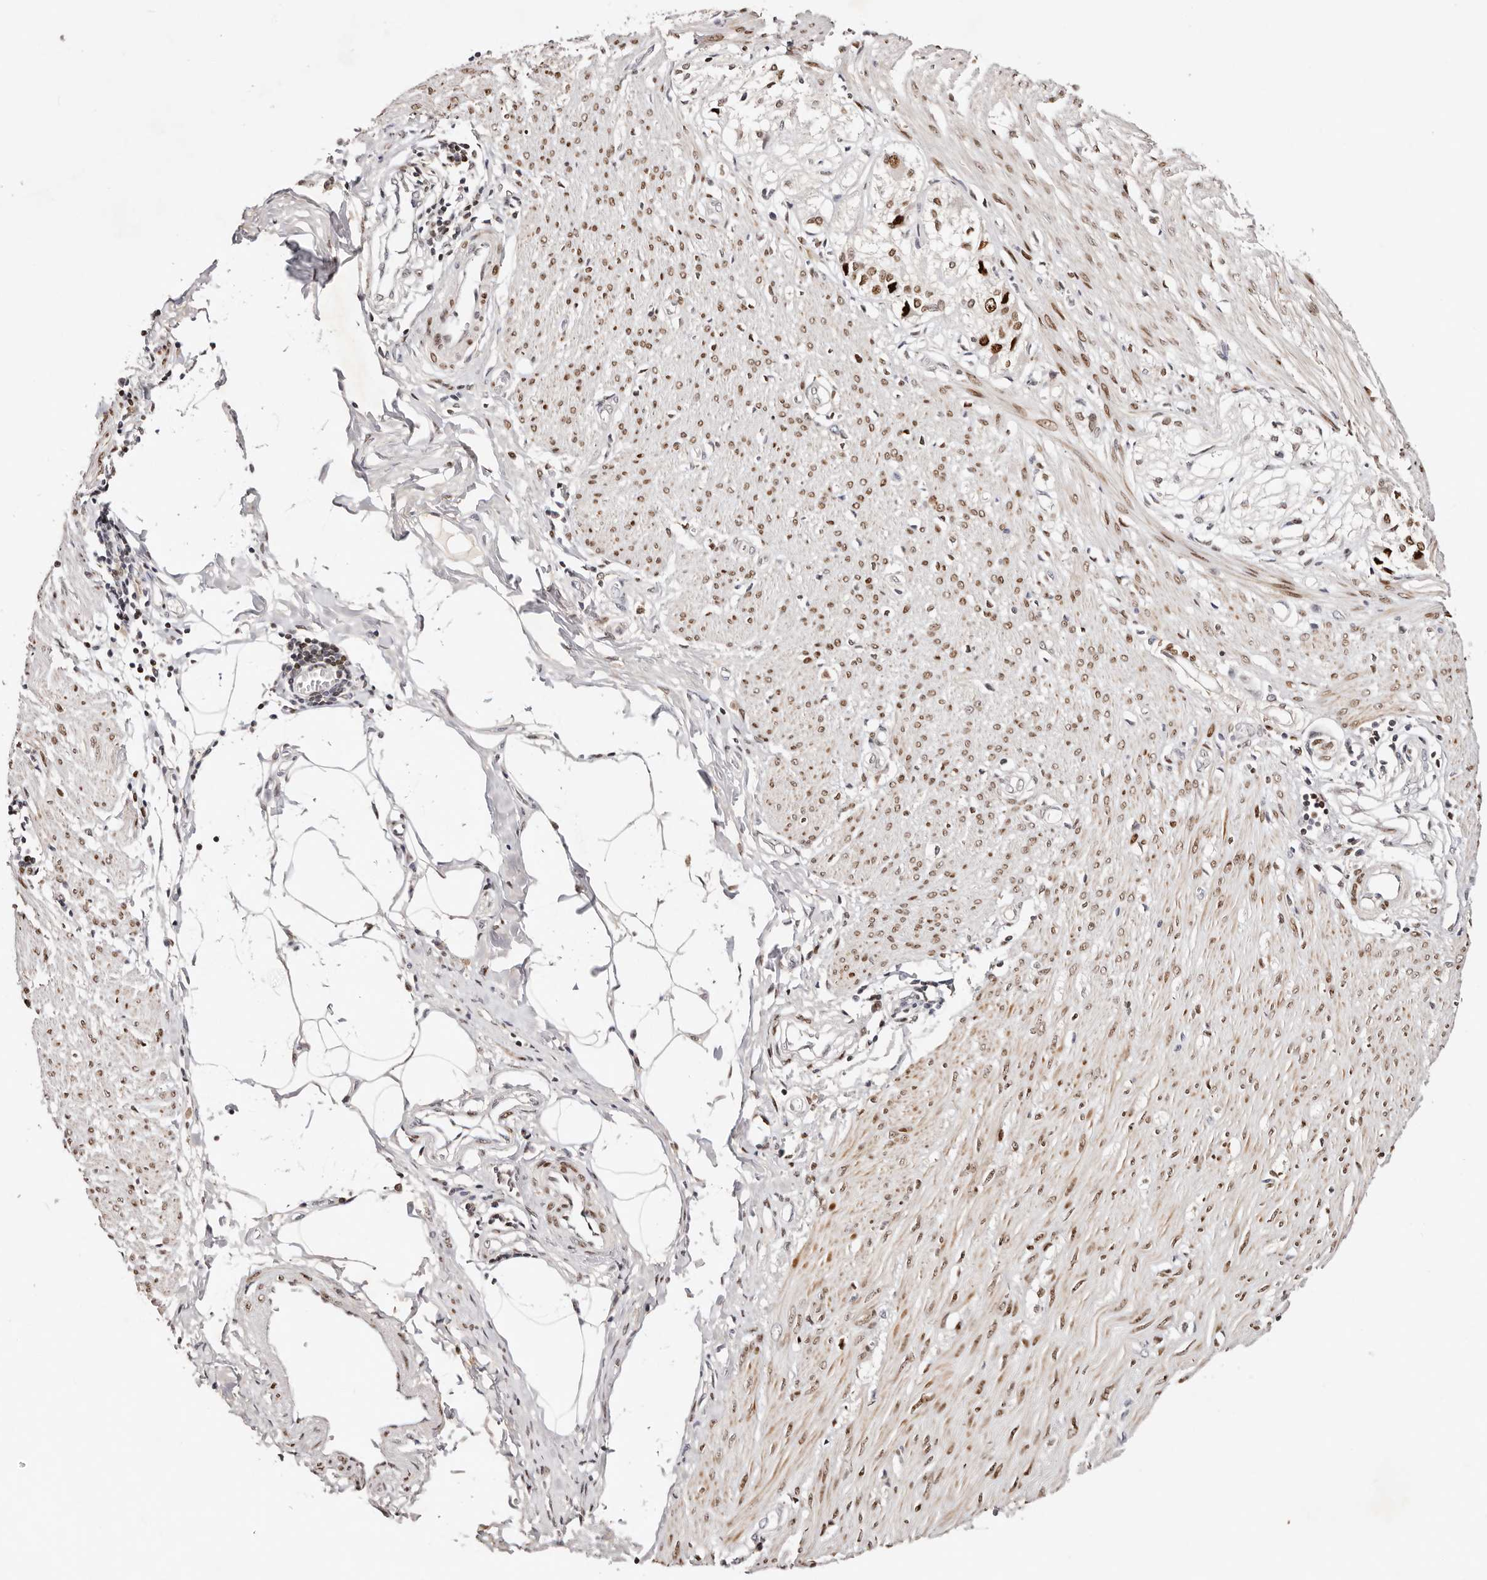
{"staining": {"intensity": "moderate", "quantity": ">75%", "location": "nuclear"}, "tissue": "smooth muscle", "cell_type": "Smooth muscle cells", "image_type": "normal", "snomed": [{"axis": "morphology", "description": "Normal tissue, NOS"}, {"axis": "morphology", "description": "Adenocarcinoma, NOS"}, {"axis": "topography", "description": "Colon"}, {"axis": "topography", "description": "Peripheral nerve tissue"}], "caption": "This image demonstrates immunohistochemistry staining of normal smooth muscle, with medium moderate nuclear expression in approximately >75% of smooth muscle cells.", "gene": "IQGAP3", "patient": {"sex": "male", "age": 14}}